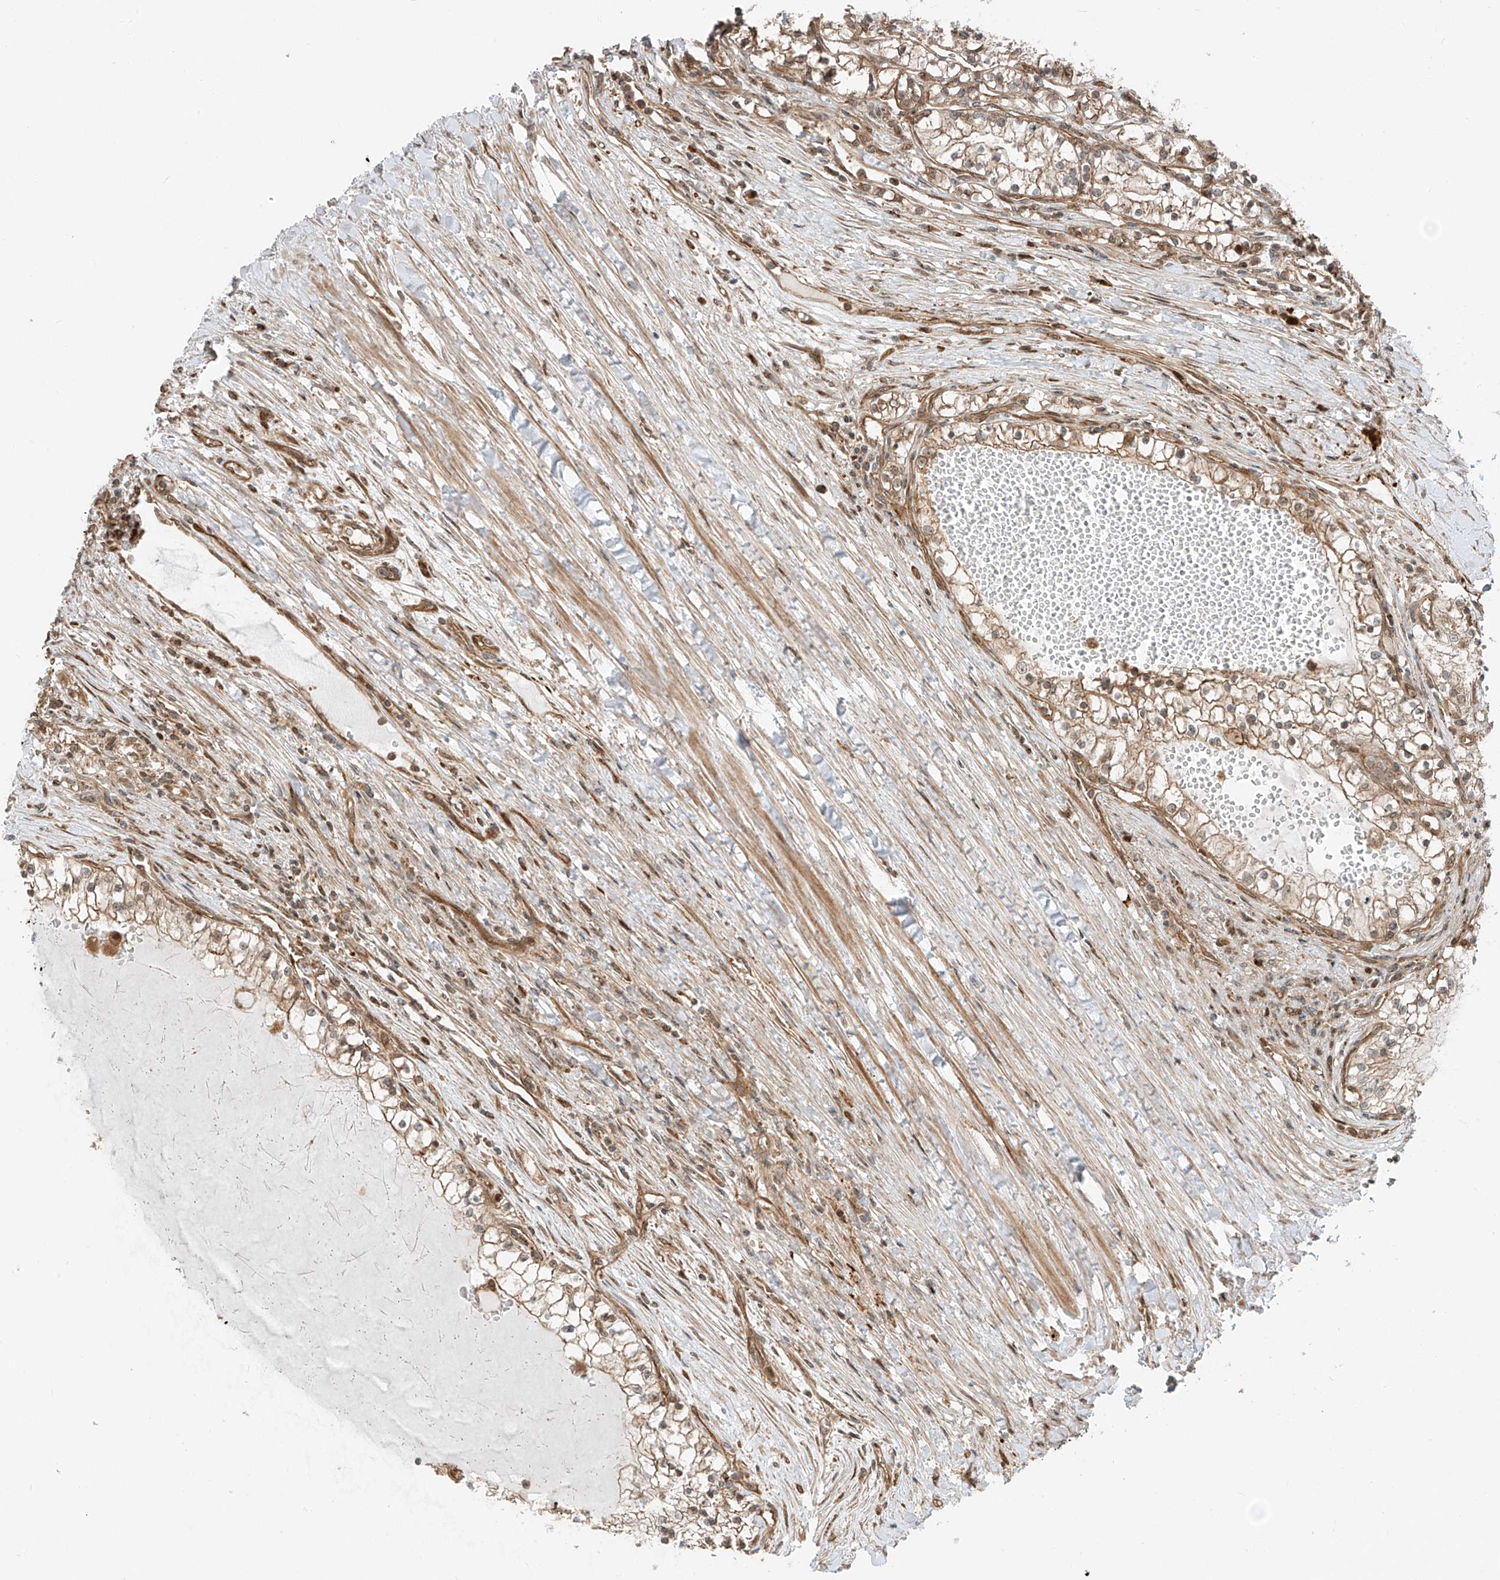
{"staining": {"intensity": "moderate", "quantity": ">75%", "location": "cytoplasmic/membranous"}, "tissue": "renal cancer", "cell_type": "Tumor cells", "image_type": "cancer", "snomed": [{"axis": "morphology", "description": "Normal tissue, NOS"}, {"axis": "morphology", "description": "Adenocarcinoma, NOS"}, {"axis": "topography", "description": "Kidney"}], "caption": "DAB immunohistochemical staining of adenocarcinoma (renal) shows moderate cytoplasmic/membranous protein positivity in approximately >75% of tumor cells. The staining was performed using DAB (3,3'-diaminobenzidine) to visualize the protein expression in brown, while the nuclei were stained in blue with hematoxylin (Magnification: 20x).", "gene": "USP48", "patient": {"sex": "male", "age": 68}}